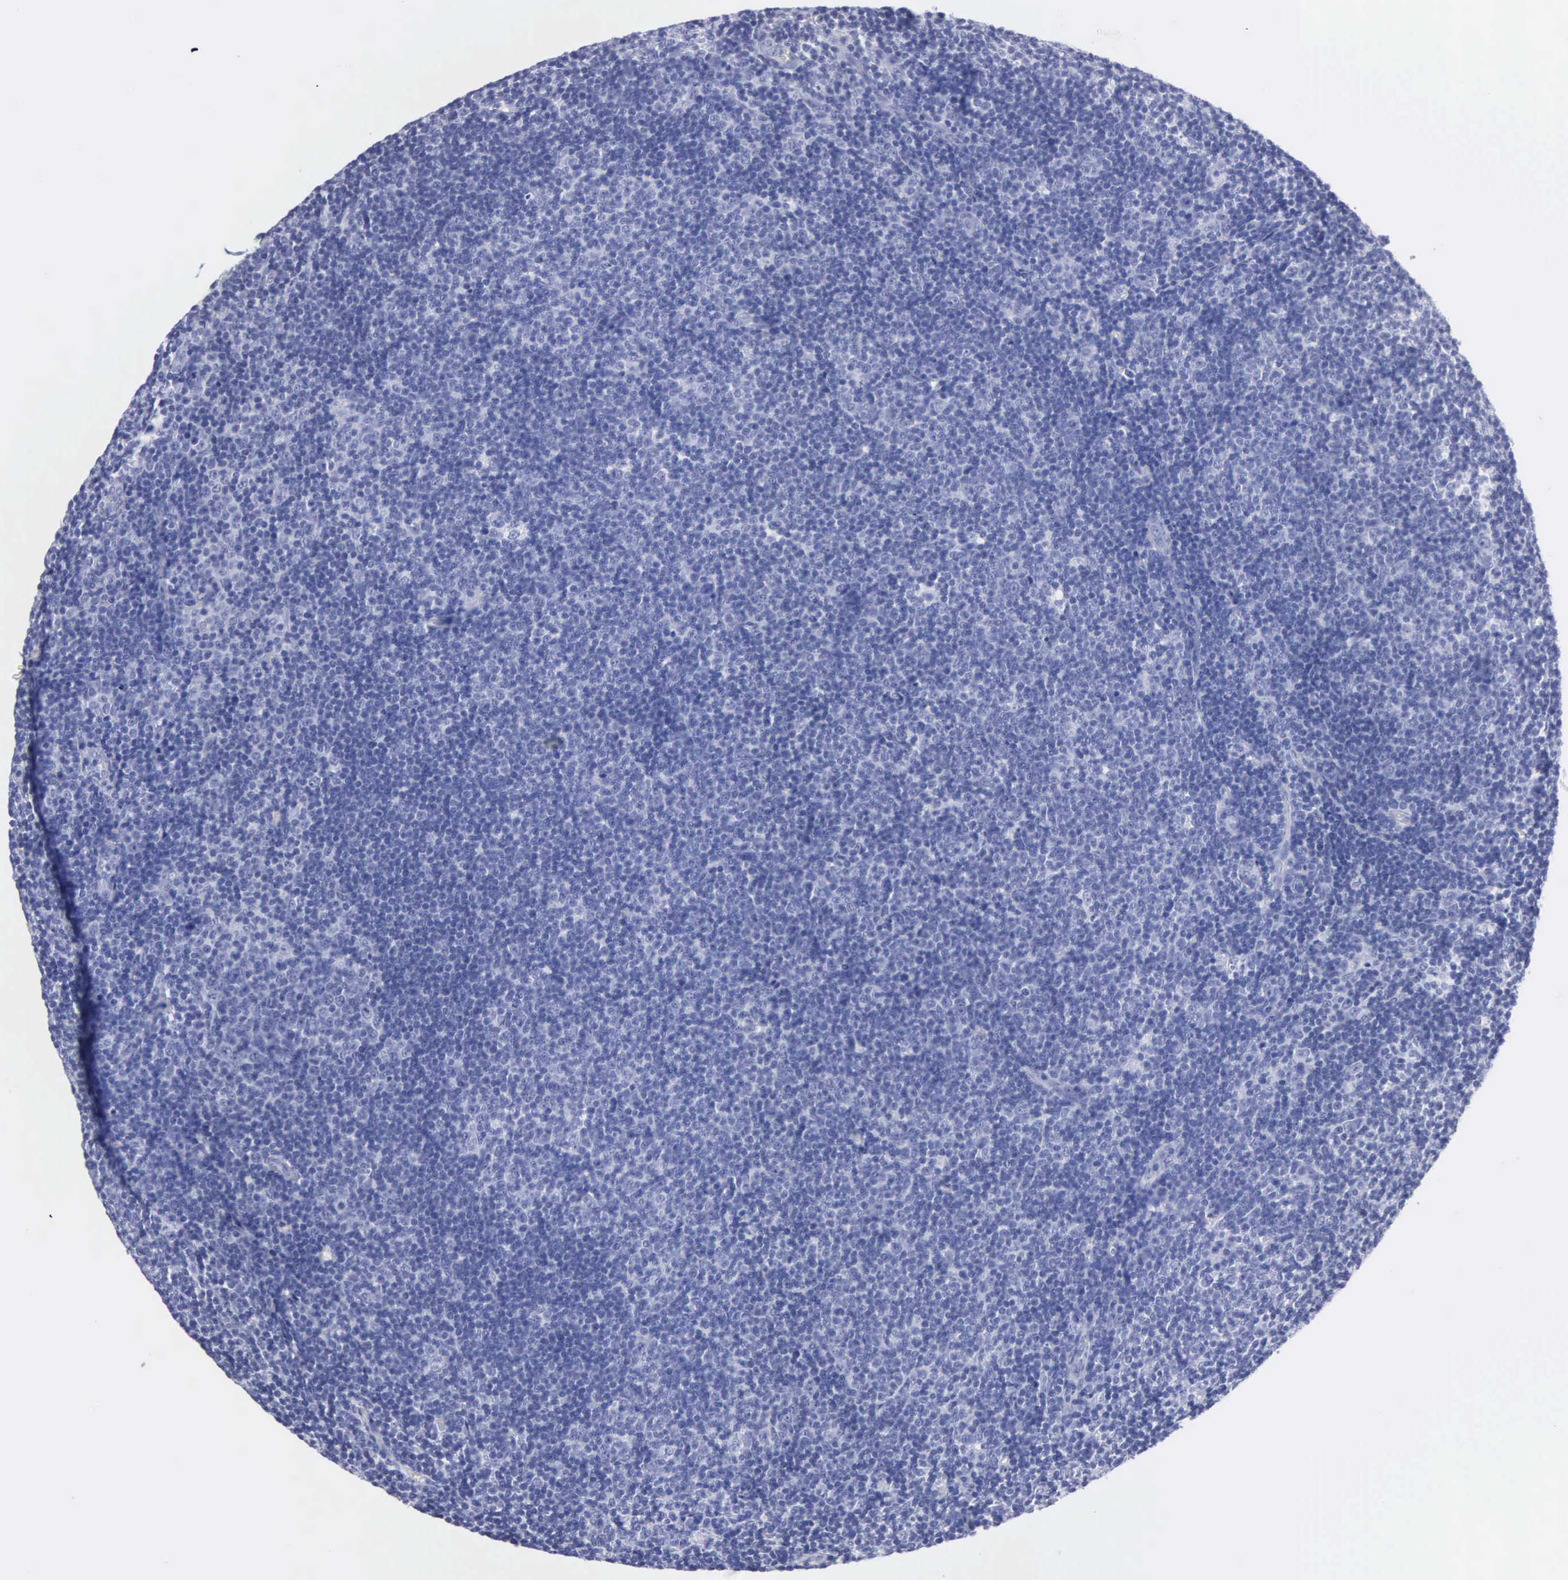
{"staining": {"intensity": "negative", "quantity": "none", "location": "none"}, "tissue": "lymphoma", "cell_type": "Tumor cells", "image_type": "cancer", "snomed": [{"axis": "morphology", "description": "Malignant lymphoma, non-Hodgkin's type, Low grade"}, {"axis": "topography", "description": "Lymph node"}], "caption": "A photomicrograph of malignant lymphoma, non-Hodgkin's type (low-grade) stained for a protein shows no brown staining in tumor cells.", "gene": "CYP19A1", "patient": {"sex": "male", "age": 49}}